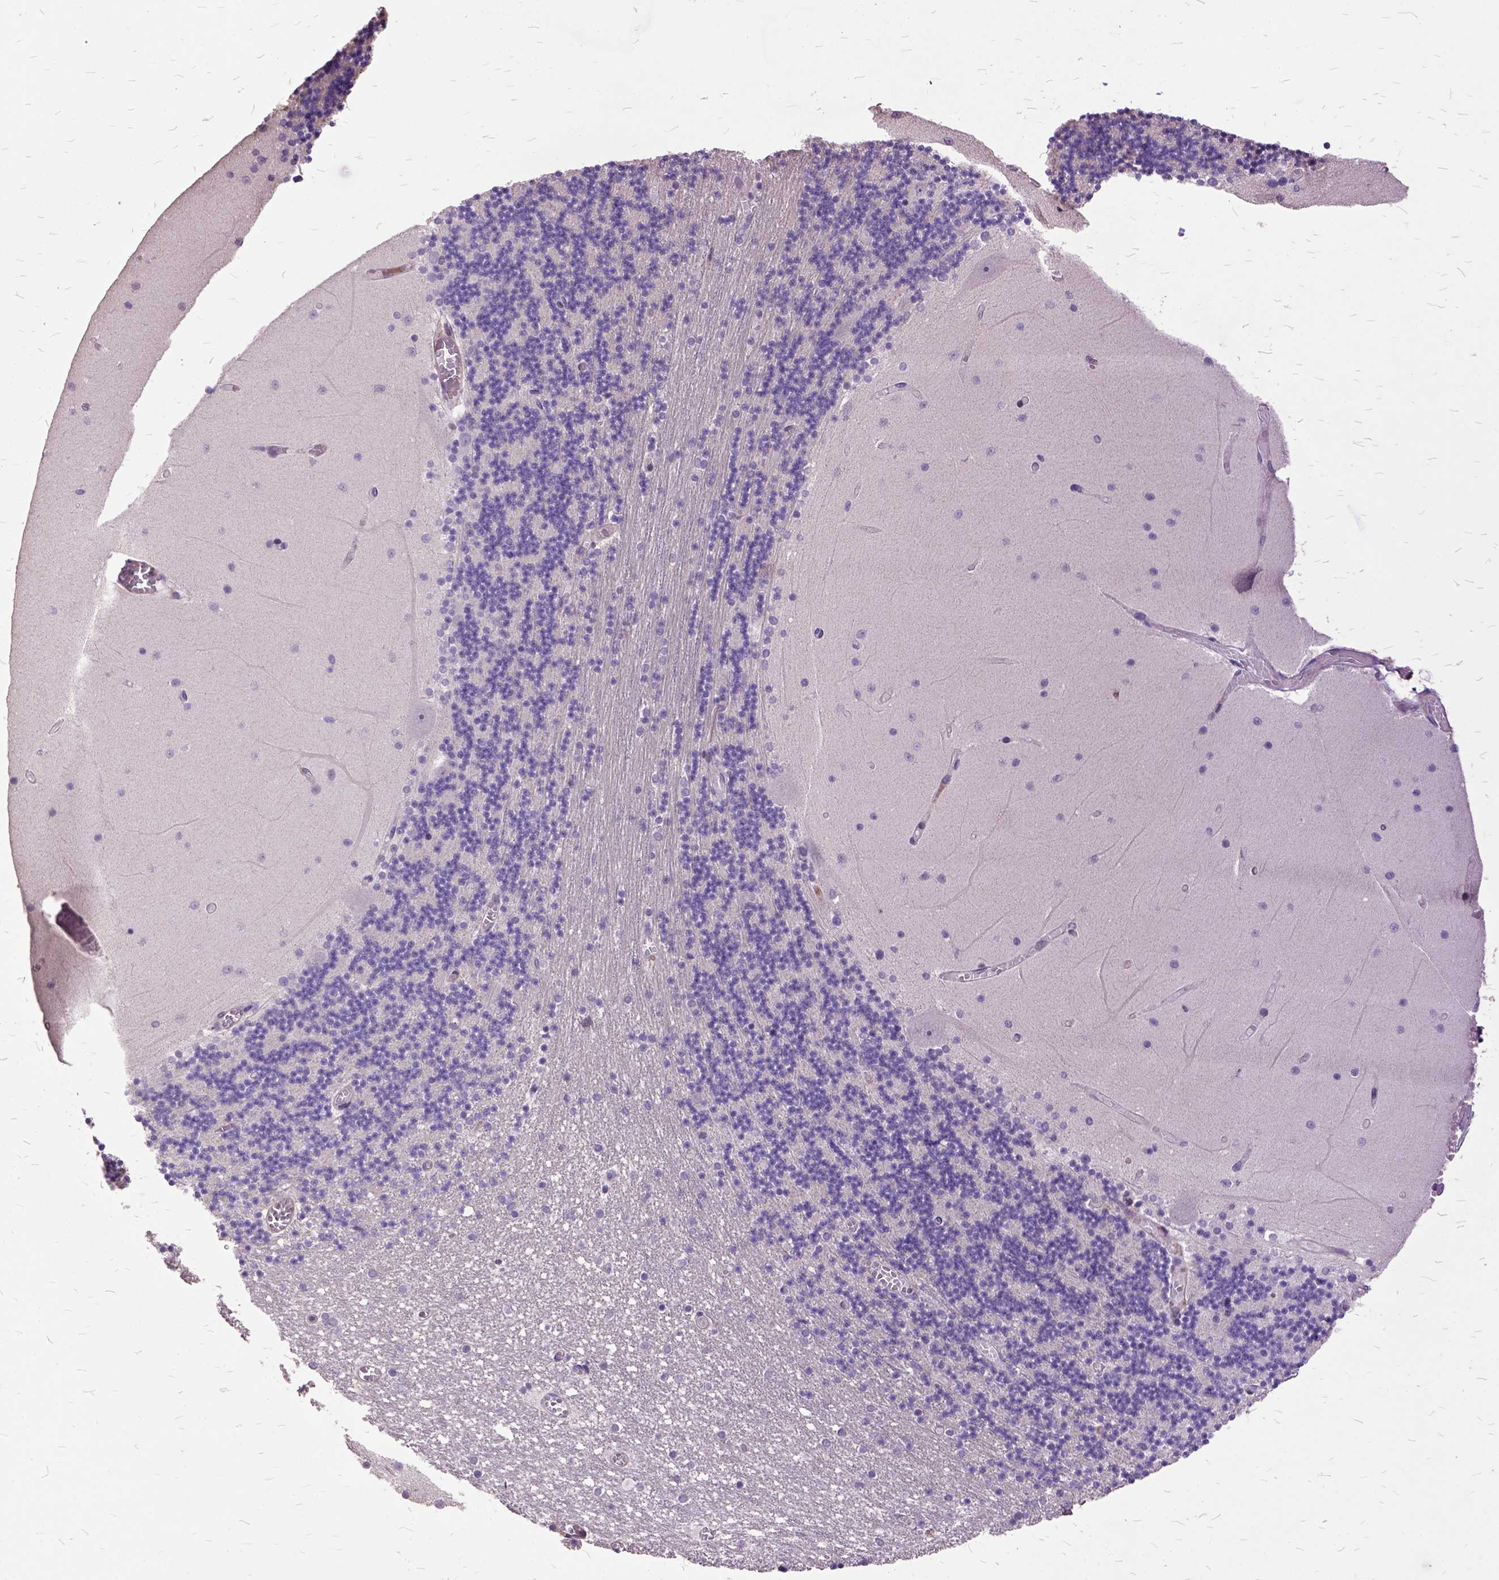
{"staining": {"intensity": "negative", "quantity": "none", "location": "none"}, "tissue": "cerebellum", "cell_type": "Cells in granular layer", "image_type": "normal", "snomed": [{"axis": "morphology", "description": "Normal tissue, NOS"}, {"axis": "topography", "description": "Cerebellum"}], "caption": "Cells in granular layer show no significant expression in unremarkable cerebellum. (Immunohistochemistry (ihc), brightfield microscopy, high magnification).", "gene": "AREG", "patient": {"sex": "female", "age": 28}}